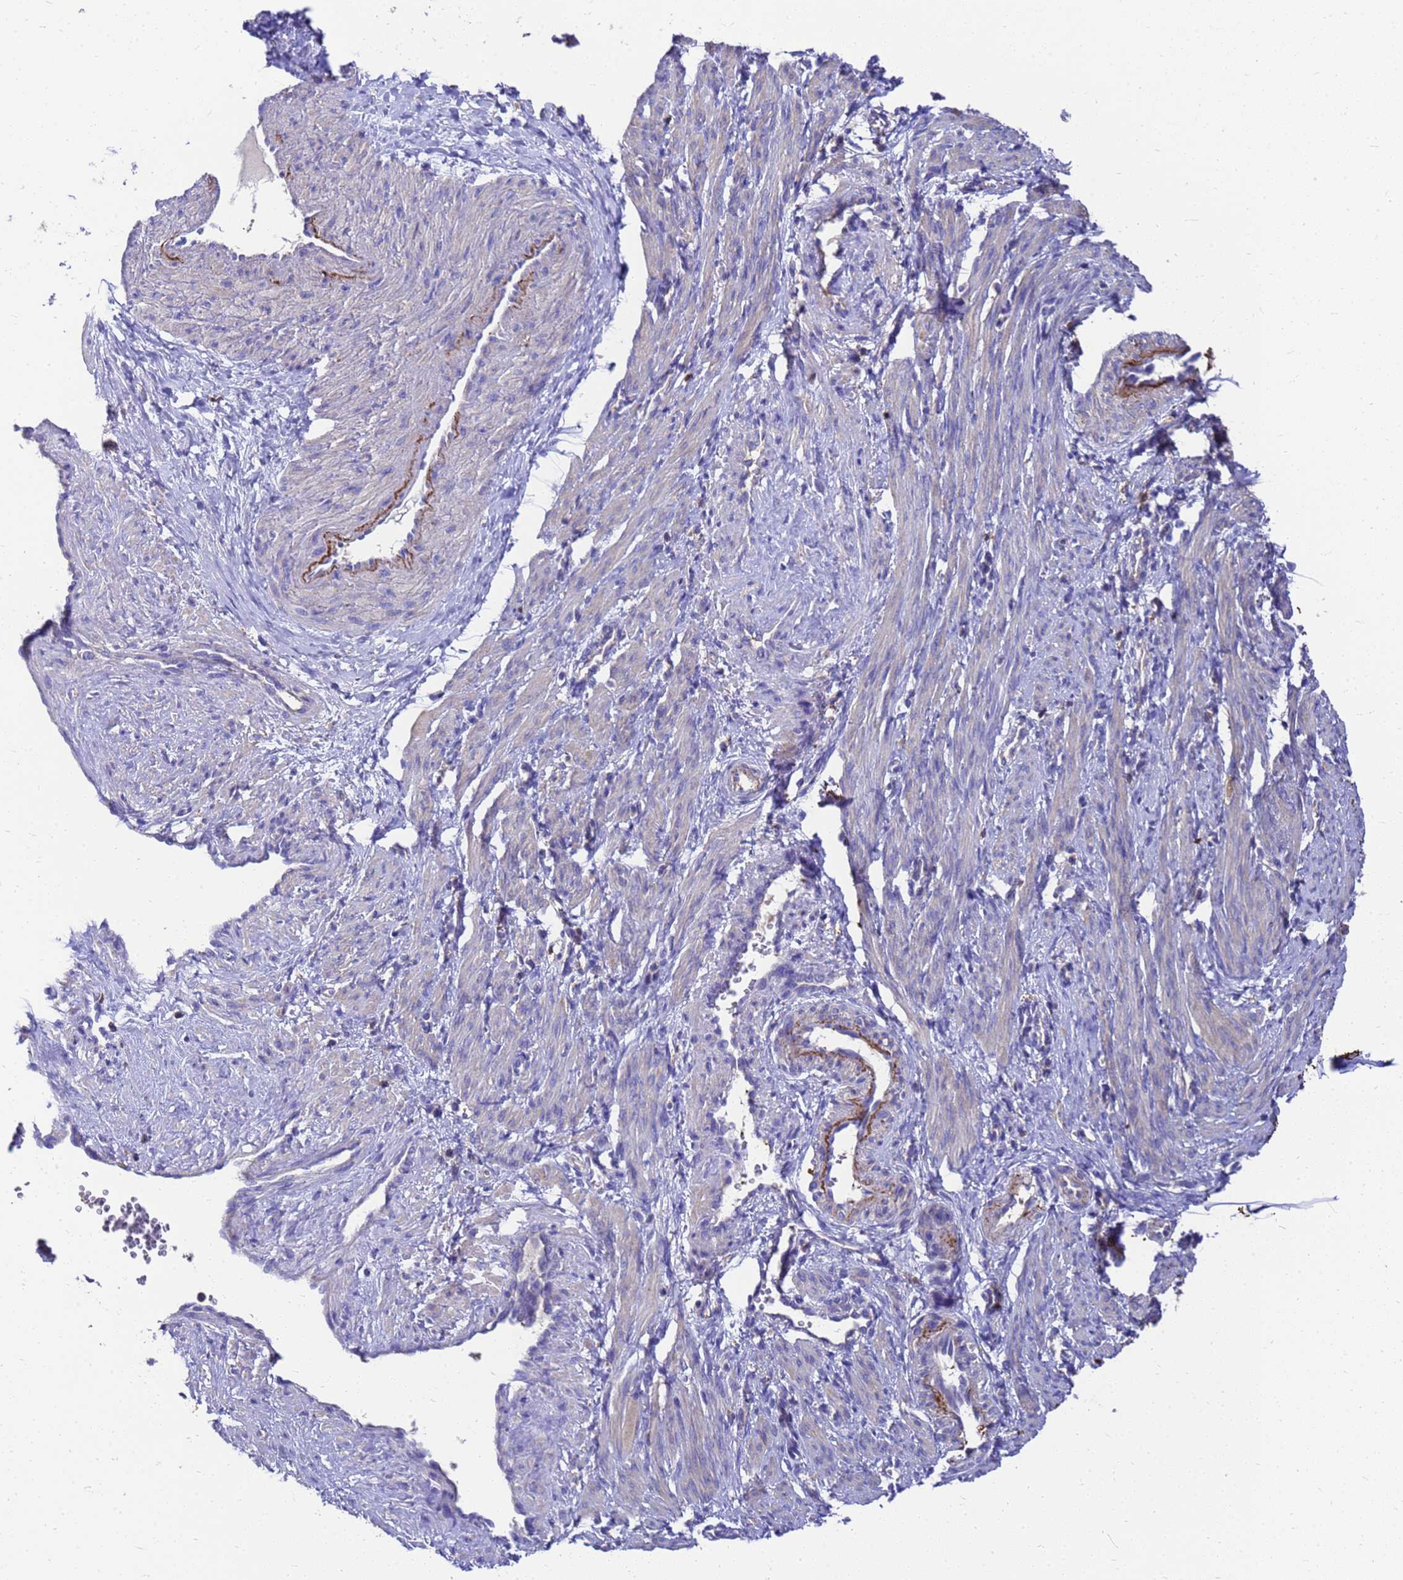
{"staining": {"intensity": "negative", "quantity": "none", "location": "none"}, "tissue": "smooth muscle", "cell_type": "Smooth muscle cells", "image_type": "normal", "snomed": [{"axis": "morphology", "description": "Normal tissue, NOS"}, {"axis": "topography", "description": "Endometrium"}], "caption": "Immunohistochemistry (IHC) micrograph of unremarkable smooth muscle: human smooth muscle stained with DAB reveals no significant protein expression in smooth muscle cells. Nuclei are stained in blue.", "gene": "ZNF235", "patient": {"sex": "female", "age": 33}}